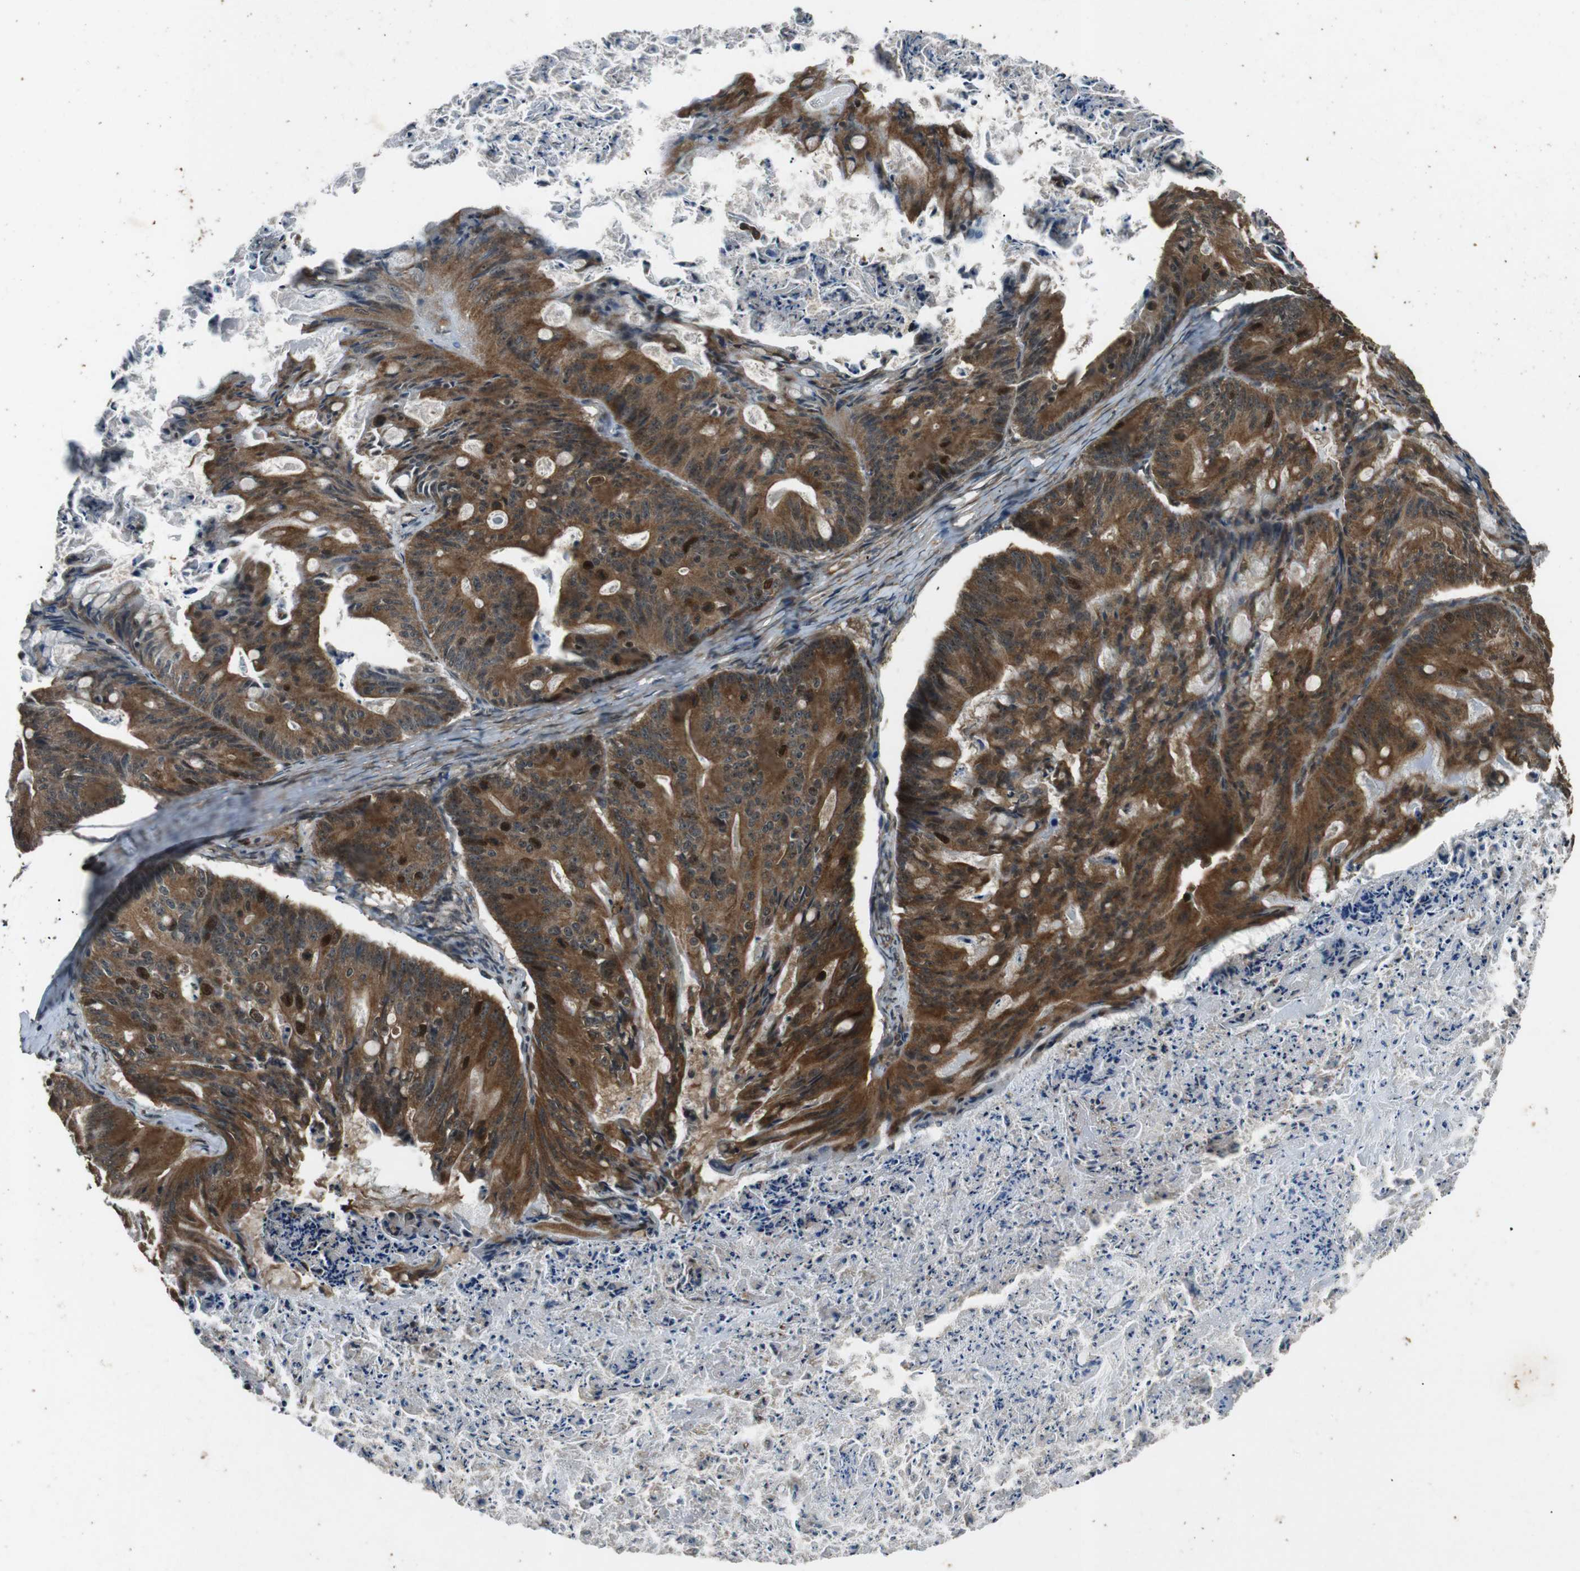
{"staining": {"intensity": "strong", "quantity": ">75%", "location": "cytoplasmic/membranous,nuclear"}, "tissue": "ovarian cancer", "cell_type": "Tumor cells", "image_type": "cancer", "snomed": [{"axis": "morphology", "description": "Cystadenocarcinoma, mucinous, NOS"}, {"axis": "topography", "description": "Ovary"}], "caption": "High-power microscopy captured an IHC micrograph of ovarian cancer, revealing strong cytoplasmic/membranous and nuclear positivity in about >75% of tumor cells.", "gene": "PLK2", "patient": {"sex": "female", "age": 36}}